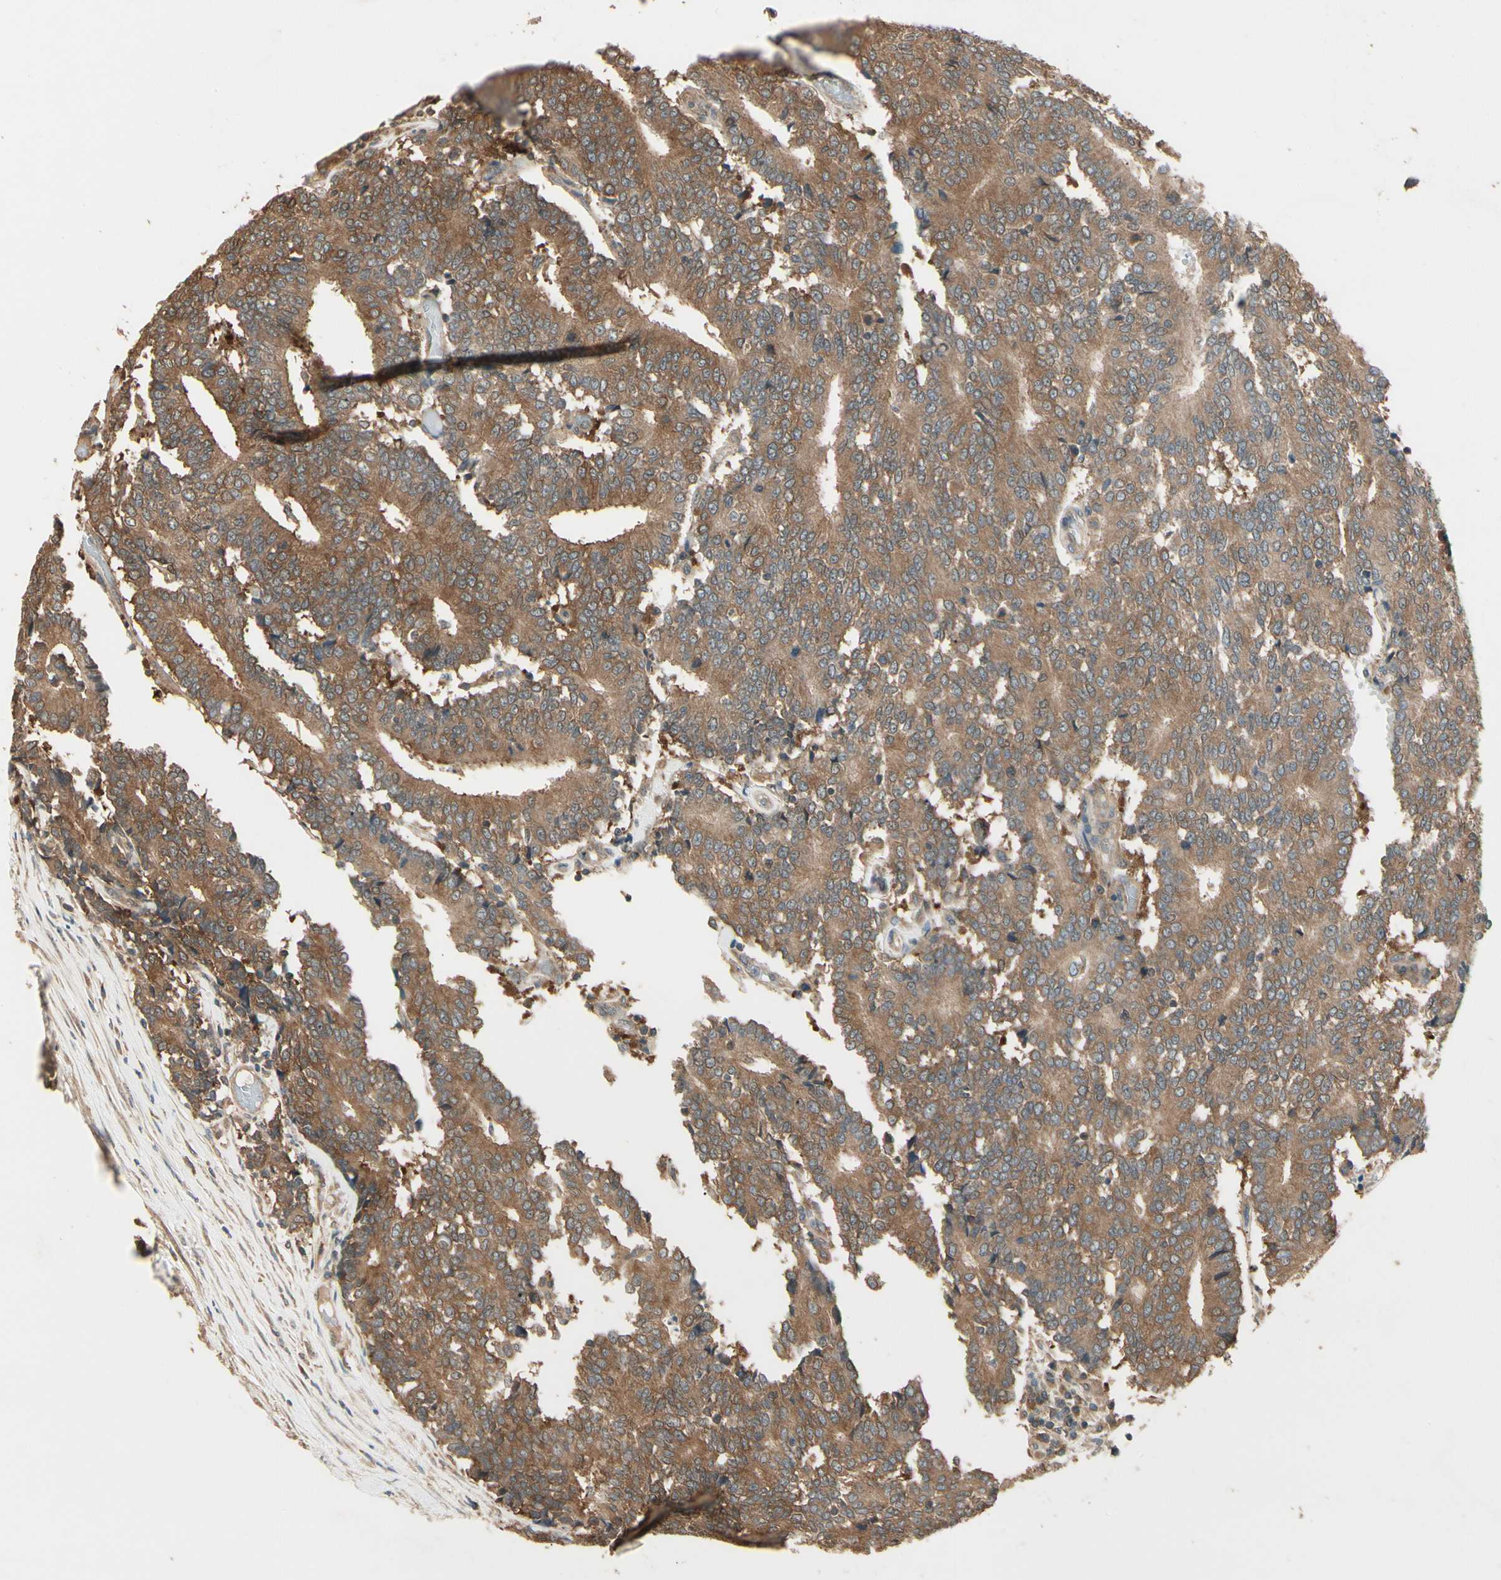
{"staining": {"intensity": "moderate", "quantity": ">75%", "location": "cytoplasmic/membranous"}, "tissue": "prostate cancer", "cell_type": "Tumor cells", "image_type": "cancer", "snomed": [{"axis": "morphology", "description": "Adenocarcinoma, High grade"}, {"axis": "topography", "description": "Prostate"}], "caption": "Immunohistochemical staining of human prostate cancer (adenocarcinoma (high-grade)) displays medium levels of moderate cytoplasmic/membranous staining in about >75% of tumor cells.", "gene": "CCT7", "patient": {"sex": "male", "age": 55}}